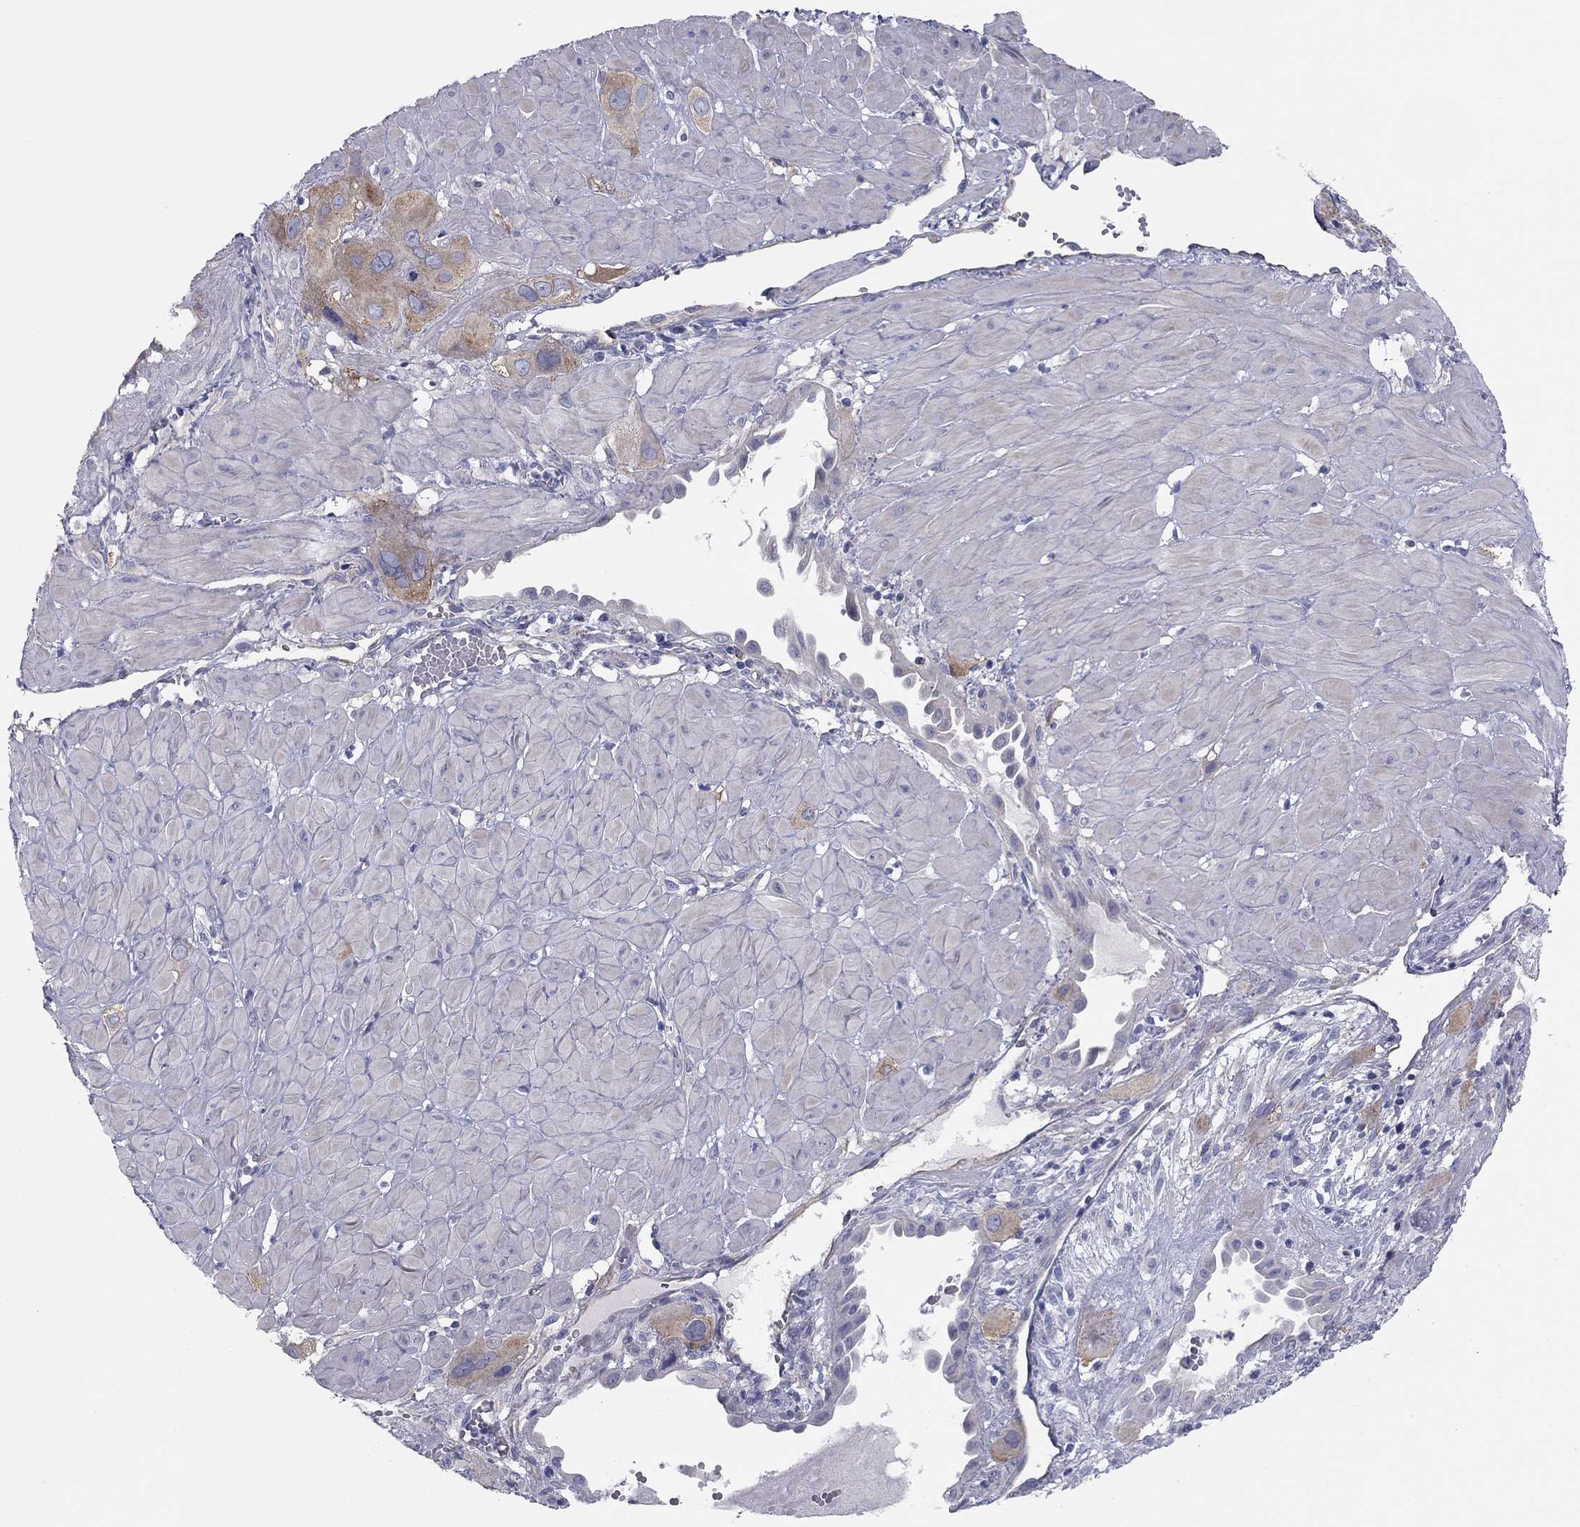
{"staining": {"intensity": "moderate", "quantity": ">75%", "location": "cytoplasmic/membranous"}, "tissue": "cervical cancer", "cell_type": "Tumor cells", "image_type": "cancer", "snomed": [{"axis": "morphology", "description": "Squamous cell carcinoma, NOS"}, {"axis": "topography", "description": "Cervix"}], "caption": "Human squamous cell carcinoma (cervical) stained for a protein (brown) shows moderate cytoplasmic/membranous positive expression in approximately >75% of tumor cells.", "gene": "SEPTIN3", "patient": {"sex": "female", "age": 34}}